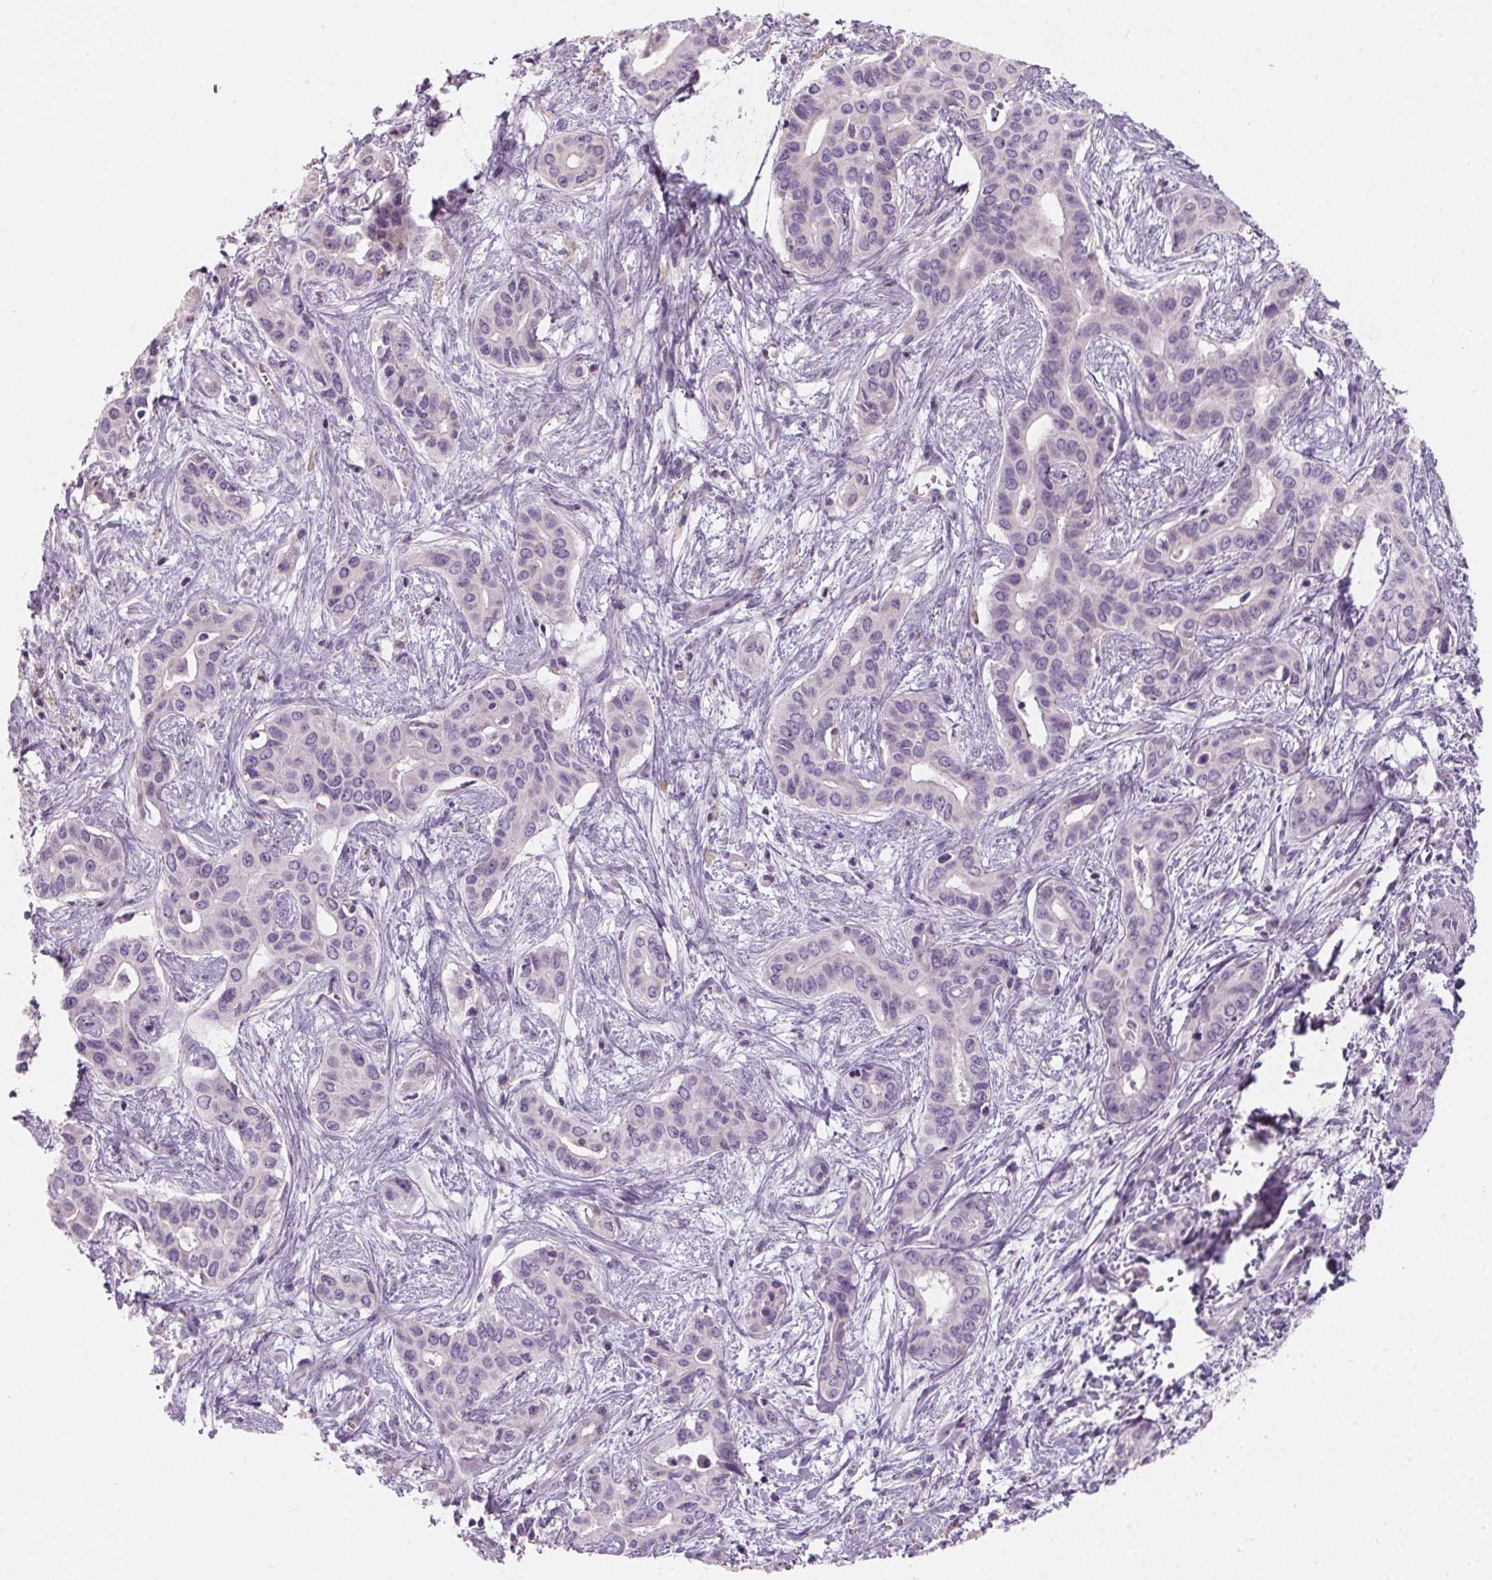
{"staining": {"intensity": "negative", "quantity": "none", "location": "none"}, "tissue": "liver cancer", "cell_type": "Tumor cells", "image_type": "cancer", "snomed": [{"axis": "morphology", "description": "Cholangiocarcinoma"}, {"axis": "topography", "description": "Liver"}], "caption": "Tumor cells show no significant expression in cholangiocarcinoma (liver). (Brightfield microscopy of DAB (3,3'-diaminobenzidine) immunohistochemistry at high magnification).", "gene": "HSD17B1", "patient": {"sex": "female", "age": 65}}